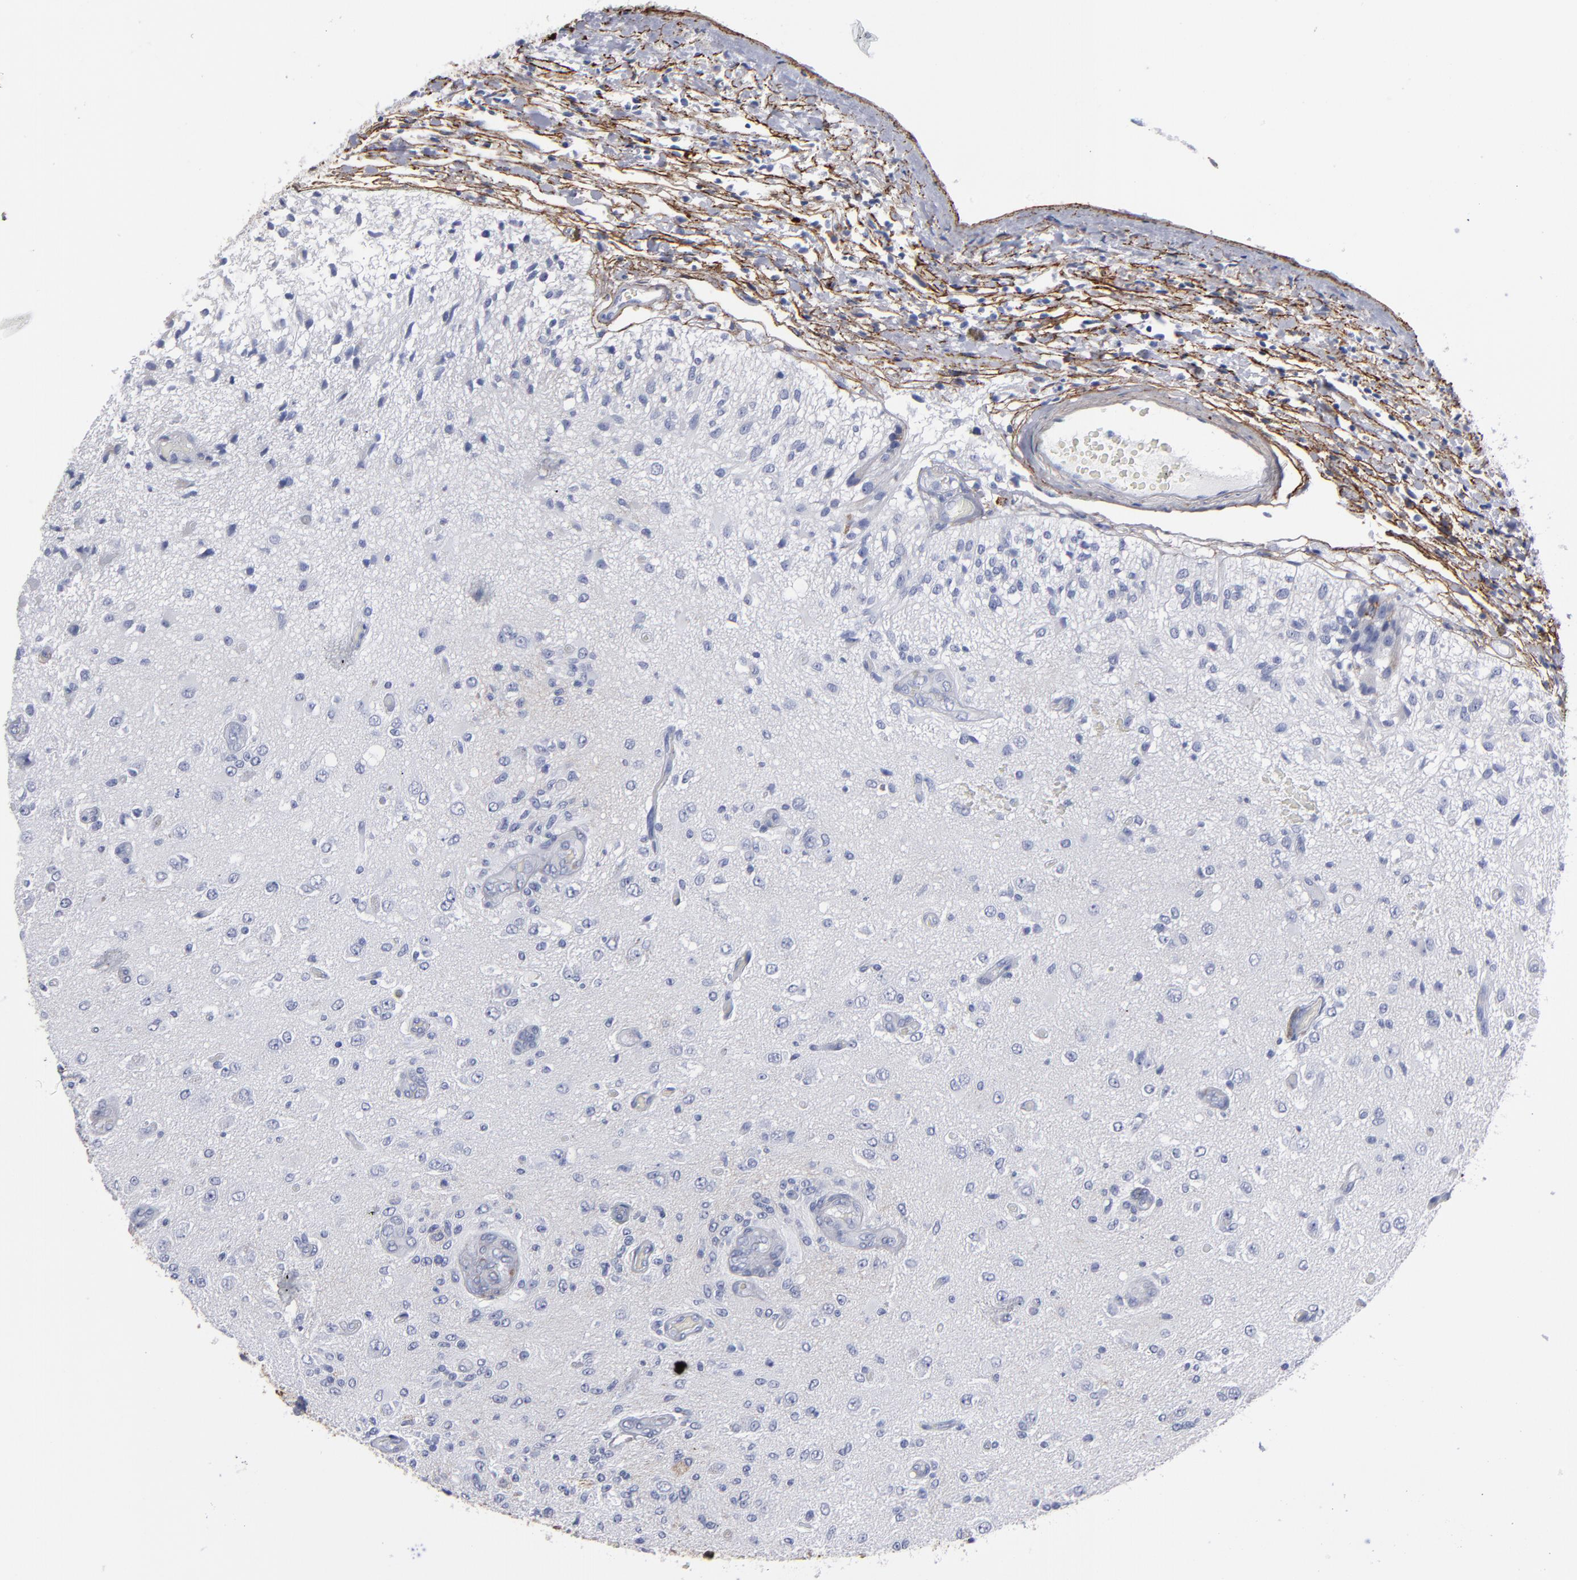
{"staining": {"intensity": "negative", "quantity": "none", "location": "none"}, "tissue": "glioma", "cell_type": "Tumor cells", "image_type": "cancer", "snomed": [{"axis": "morphology", "description": "Normal tissue, NOS"}, {"axis": "morphology", "description": "Glioma, malignant, High grade"}, {"axis": "topography", "description": "Cerebral cortex"}], "caption": "High power microscopy image of an IHC image of glioma, revealing no significant positivity in tumor cells.", "gene": "EMILIN1", "patient": {"sex": "male", "age": 77}}